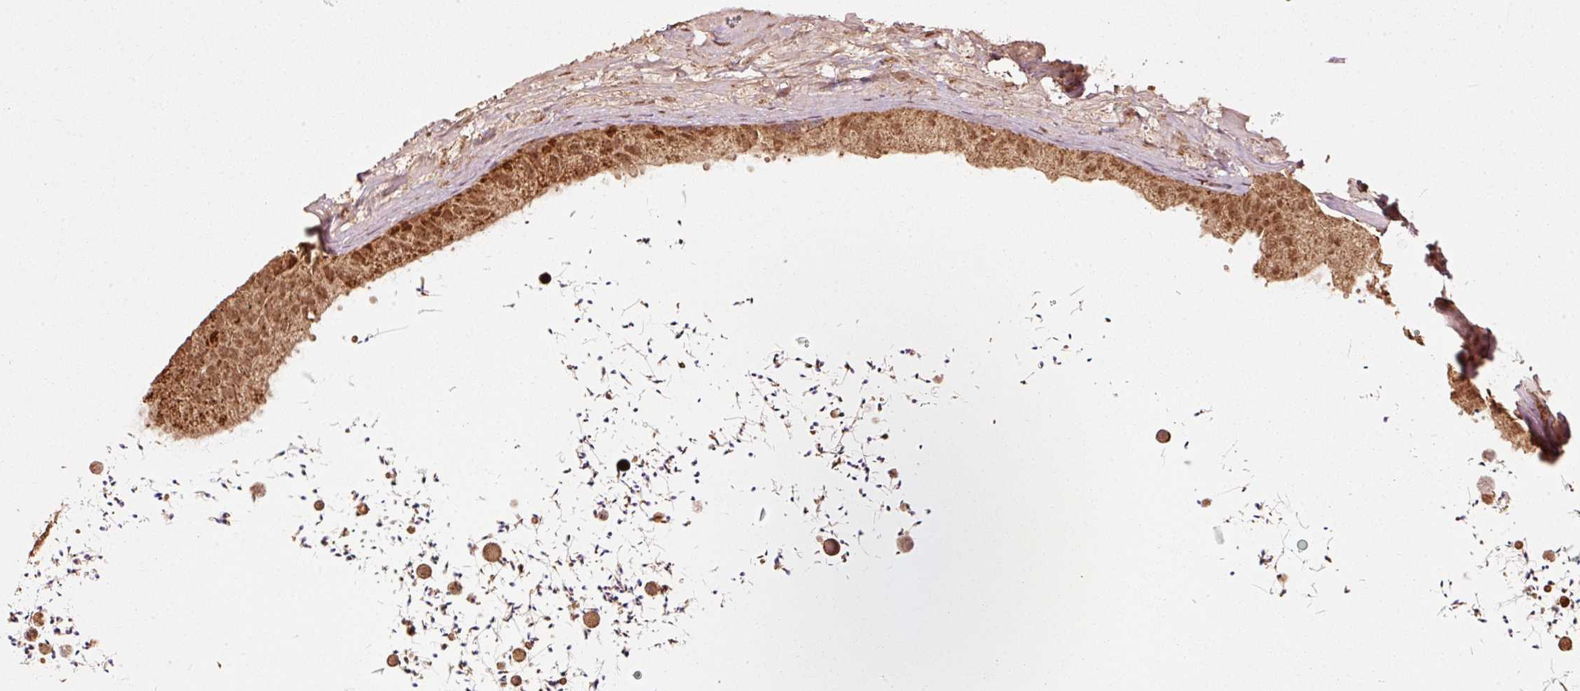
{"staining": {"intensity": "strong", "quantity": ">75%", "location": "cytoplasmic/membranous,nuclear"}, "tissue": "epididymis", "cell_type": "Glandular cells", "image_type": "normal", "snomed": [{"axis": "morphology", "description": "Normal tissue, NOS"}, {"axis": "topography", "description": "Epididymis"}, {"axis": "topography", "description": "Peripheral nerve tissue"}], "caption": "Protein staining of normal epididymis shows strong cytoplasmic/membranous,nuclear staining in about >75% of glandular cells. (DAB IHC with brightfield microscopy, high magnification).", "gene": "MRPL16", "patient": {"sex": "male", "age": 32}}